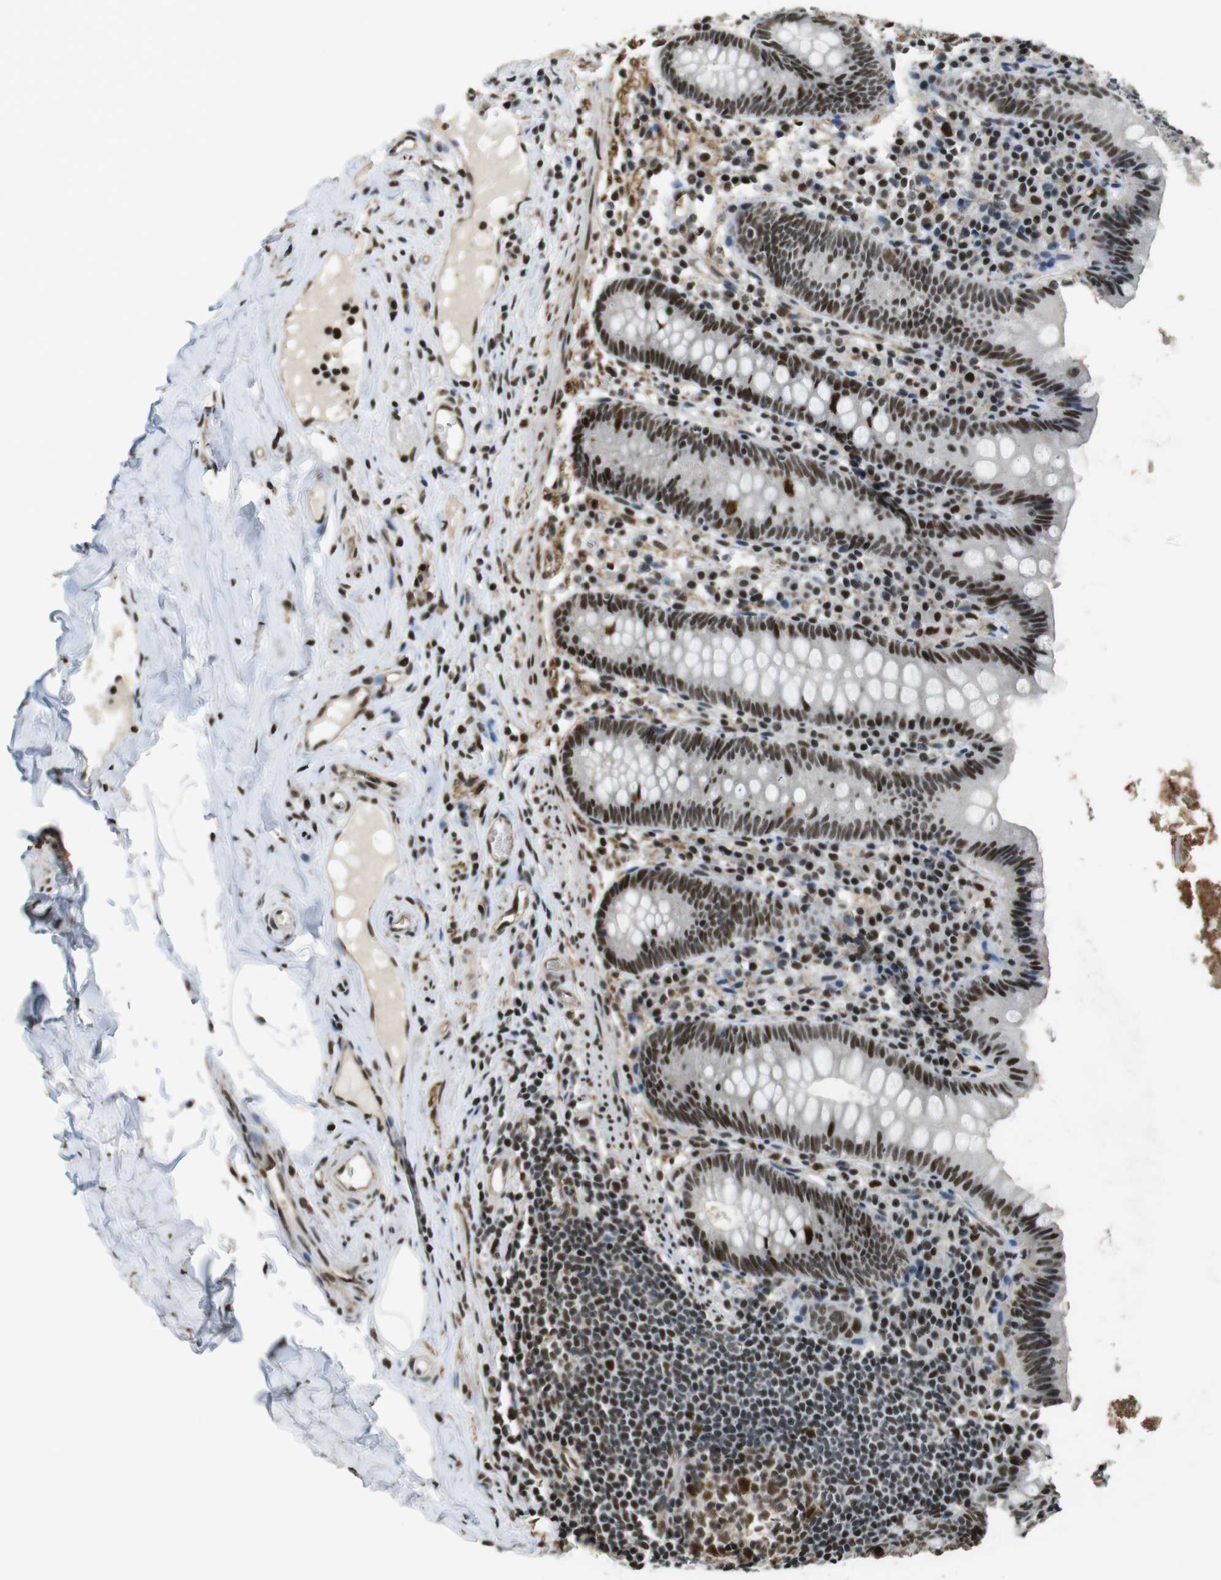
{"staining": {"intensity": "moderate", "quantity": ">75%", "location": "nuclear"}, "tissue": "appendix", "cell_type": "Glandular cells", "image_type": "normal", "snomed": [{"axis": "morphology", "description": "Normal tissue, NOS"}, {"axis": "topography", "description": "Appendix"}], "caption": "Immunohistochemical staining of normal human appendix exhibits moderate nuclear protein positivity in about >75% of glandular cells. (DAB (3,3'-diaminobenzidine) = brown stain, brightfield microscopy at high magnification).", "gene": "CSNK2B", "patient": {"sex": "male", "age": 52}}